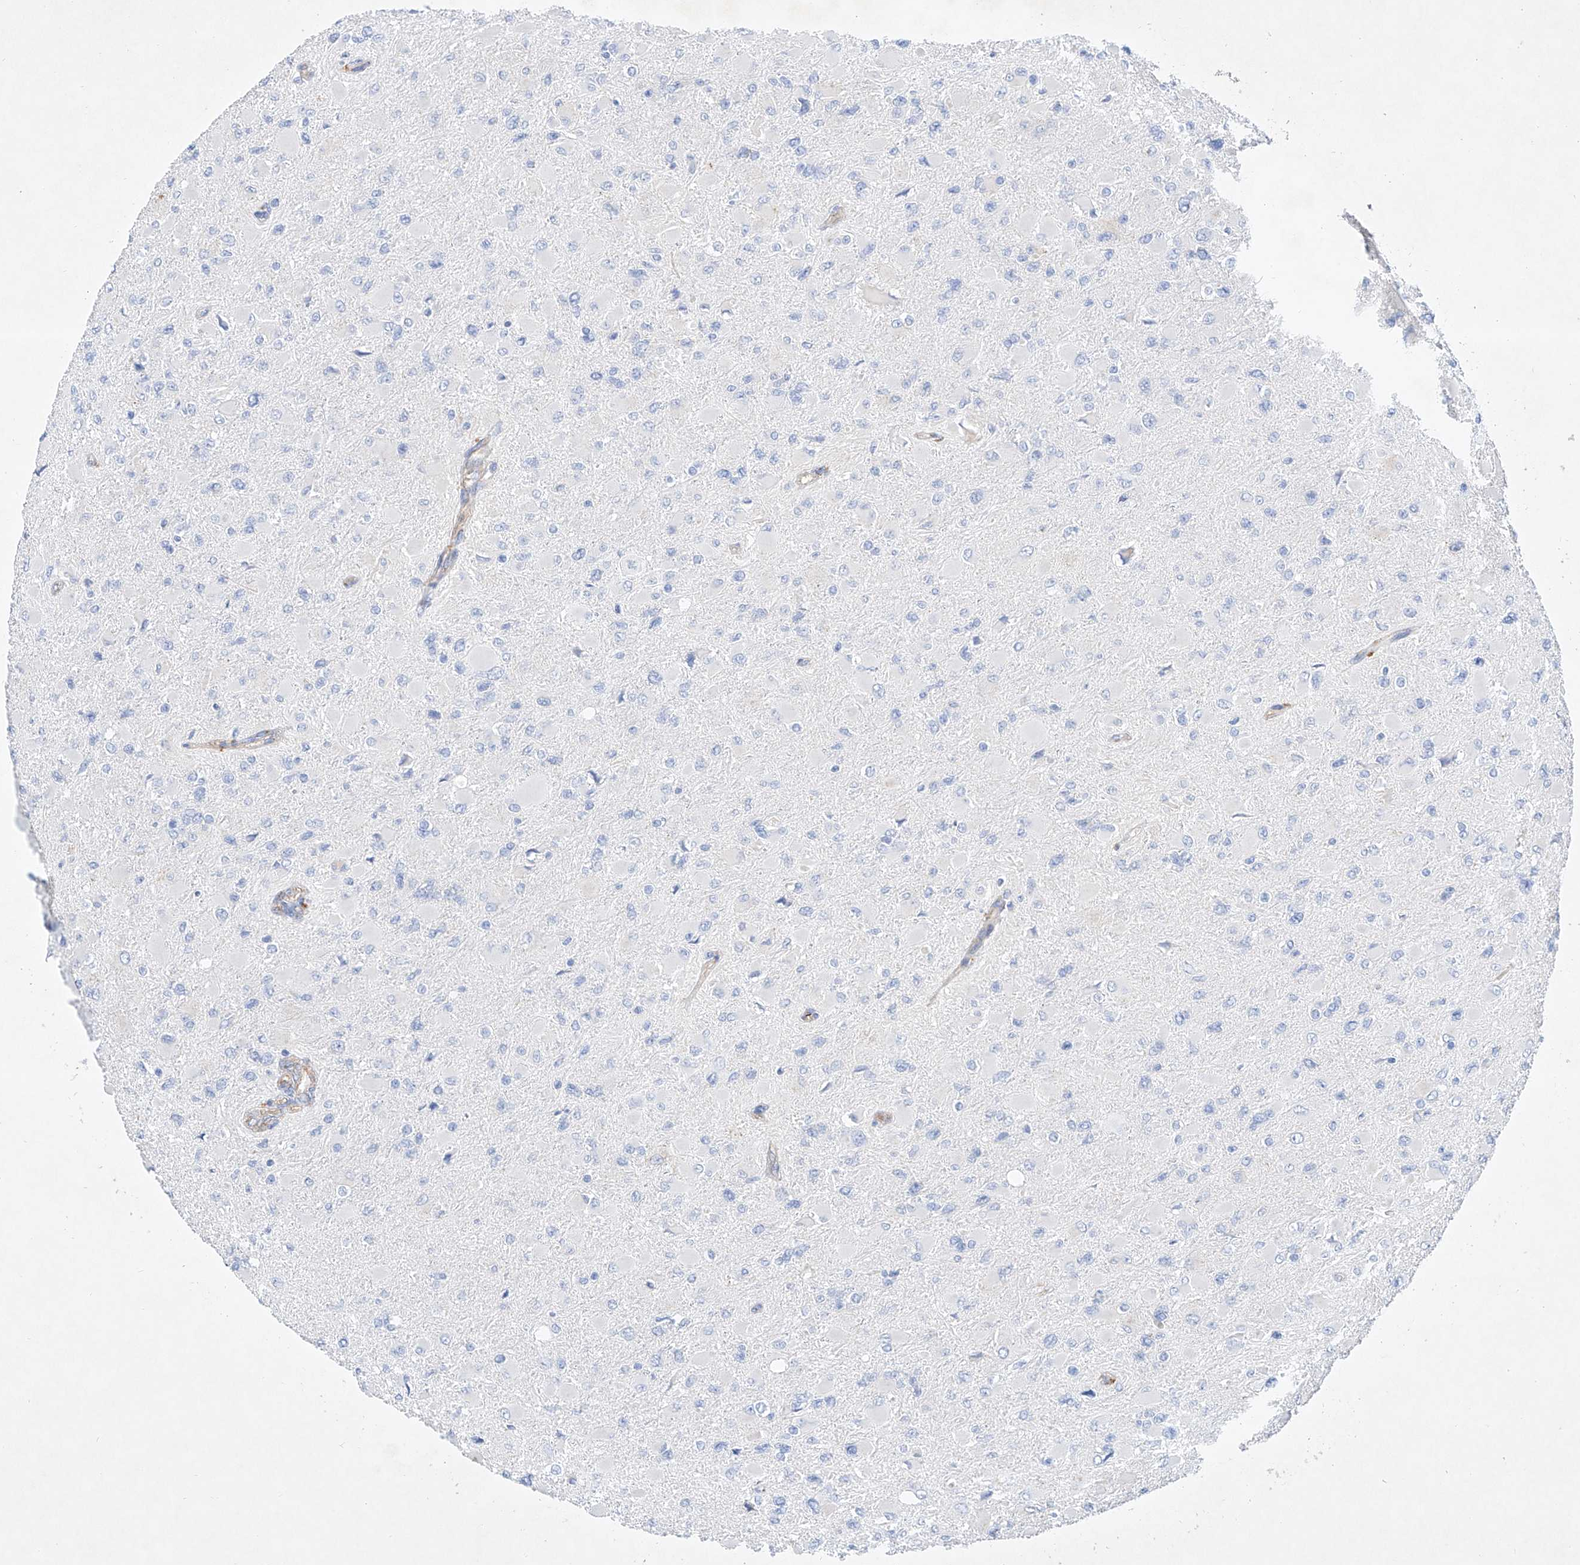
{"staining": {"intensity": "negative", "quantity": "none", "location": "none"}, "tissue": "glioma", "cell_type": "Tumor cells", "image_type": "cancer", "snomed": [{"axis": "morphology", "description": "Glioma, malignant, High grade"}, {"axis": "topography", "description": "Cerebral cortex"}], "caption": "Histopathology image shows no protein expression in tumor cells of glioma tissue.", "gene": "SBSPON", "patient": {"sex": "female", "age": 36}}